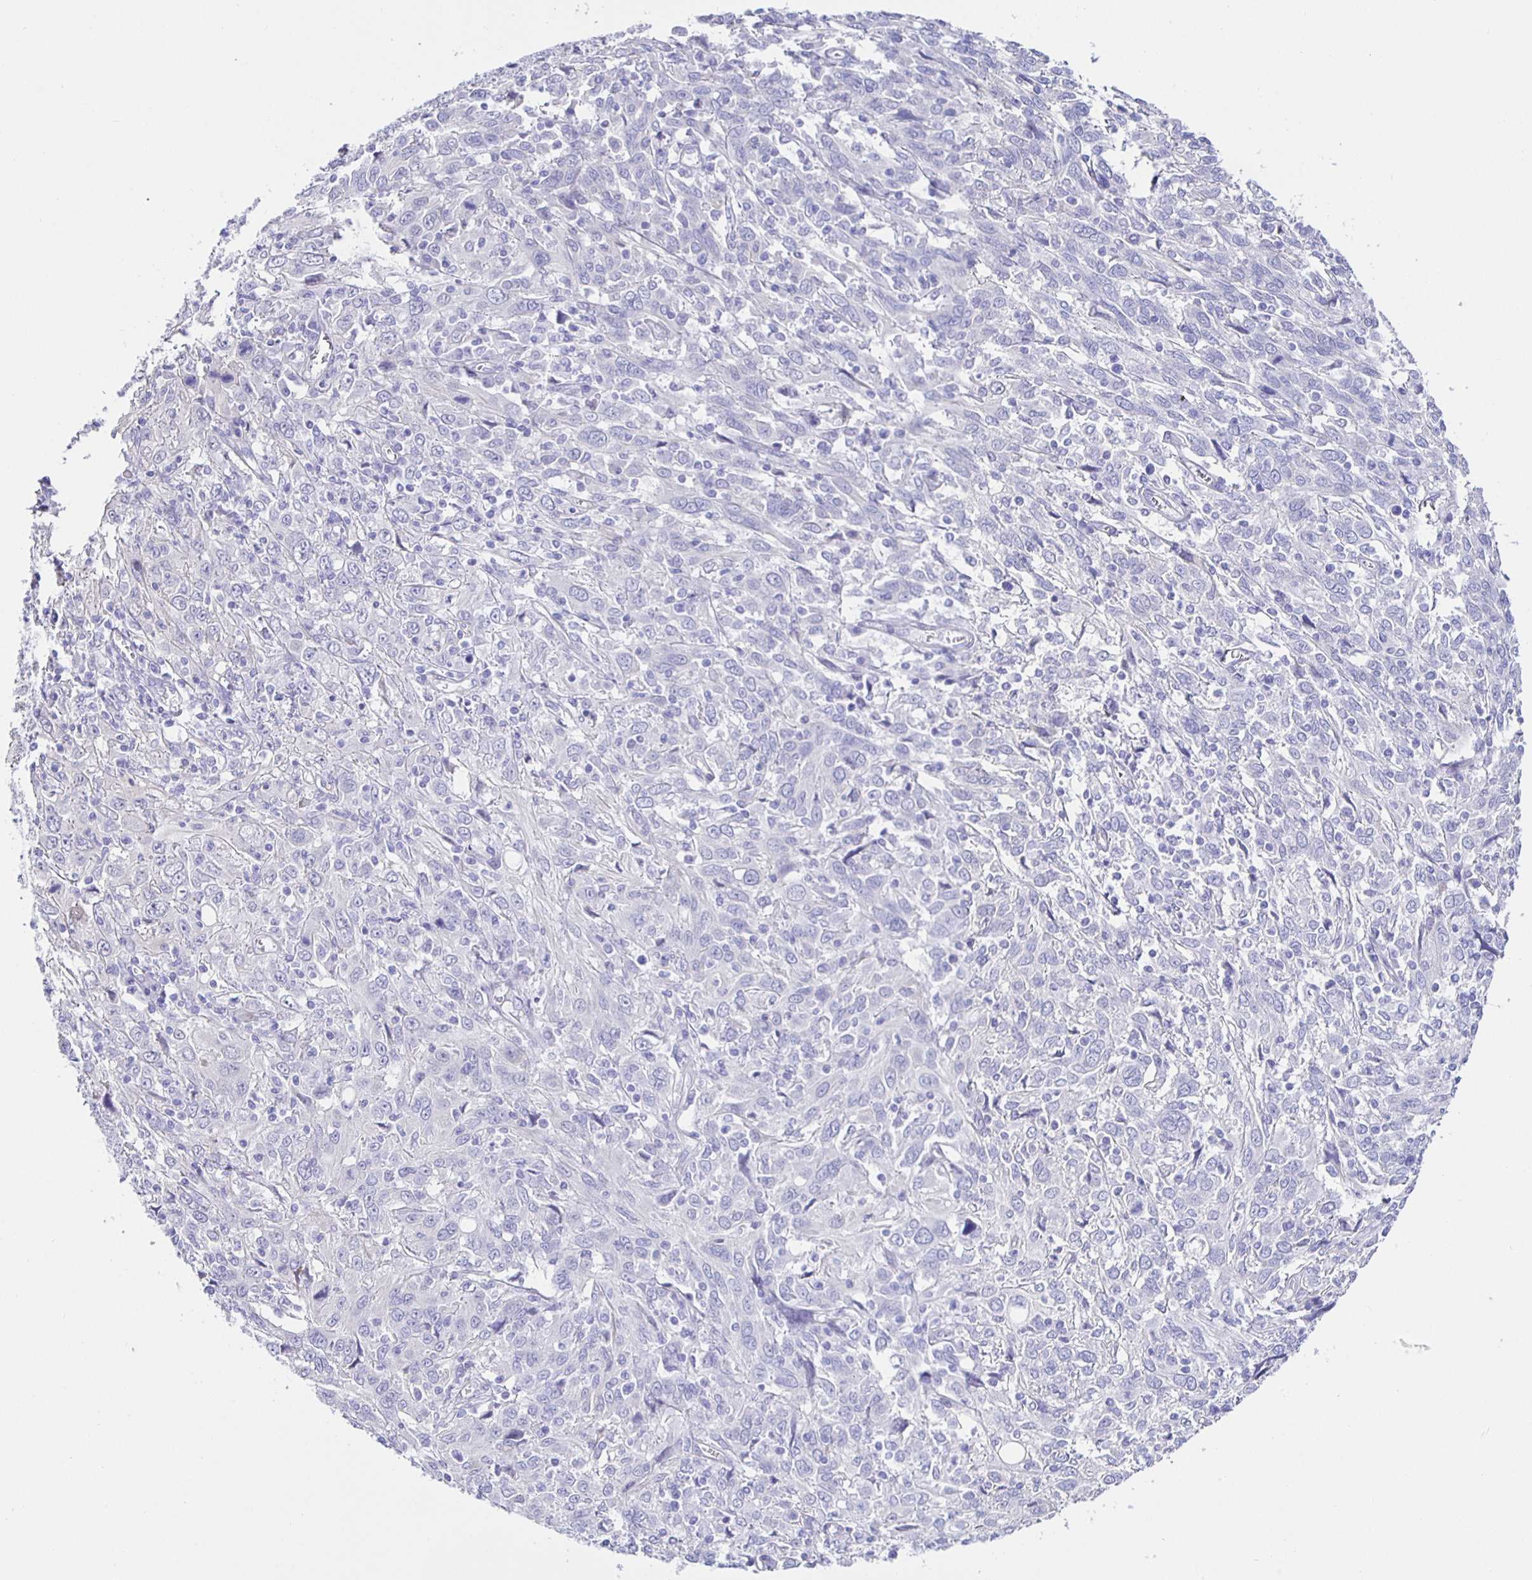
{"staining": {"intensity": "negative", "quantity": "none", "location": "none"}, "tissue": "cervical cancer", "cell_type": "Tumor cells", "image_type": "cancer", "snomed": [{"axis": "morphology", "description": "Squamous cell carcinoma, NOS"}, {"axis": "topography", "description": "Cervix"}], "caption": "IHC image of neoplastic tissue: human cervical cancer stained with DAB demonstrates no significant protein staining in tumor cells.", "gene": "HSPA4L", "patient": {"sex": "female", "age": 46}}